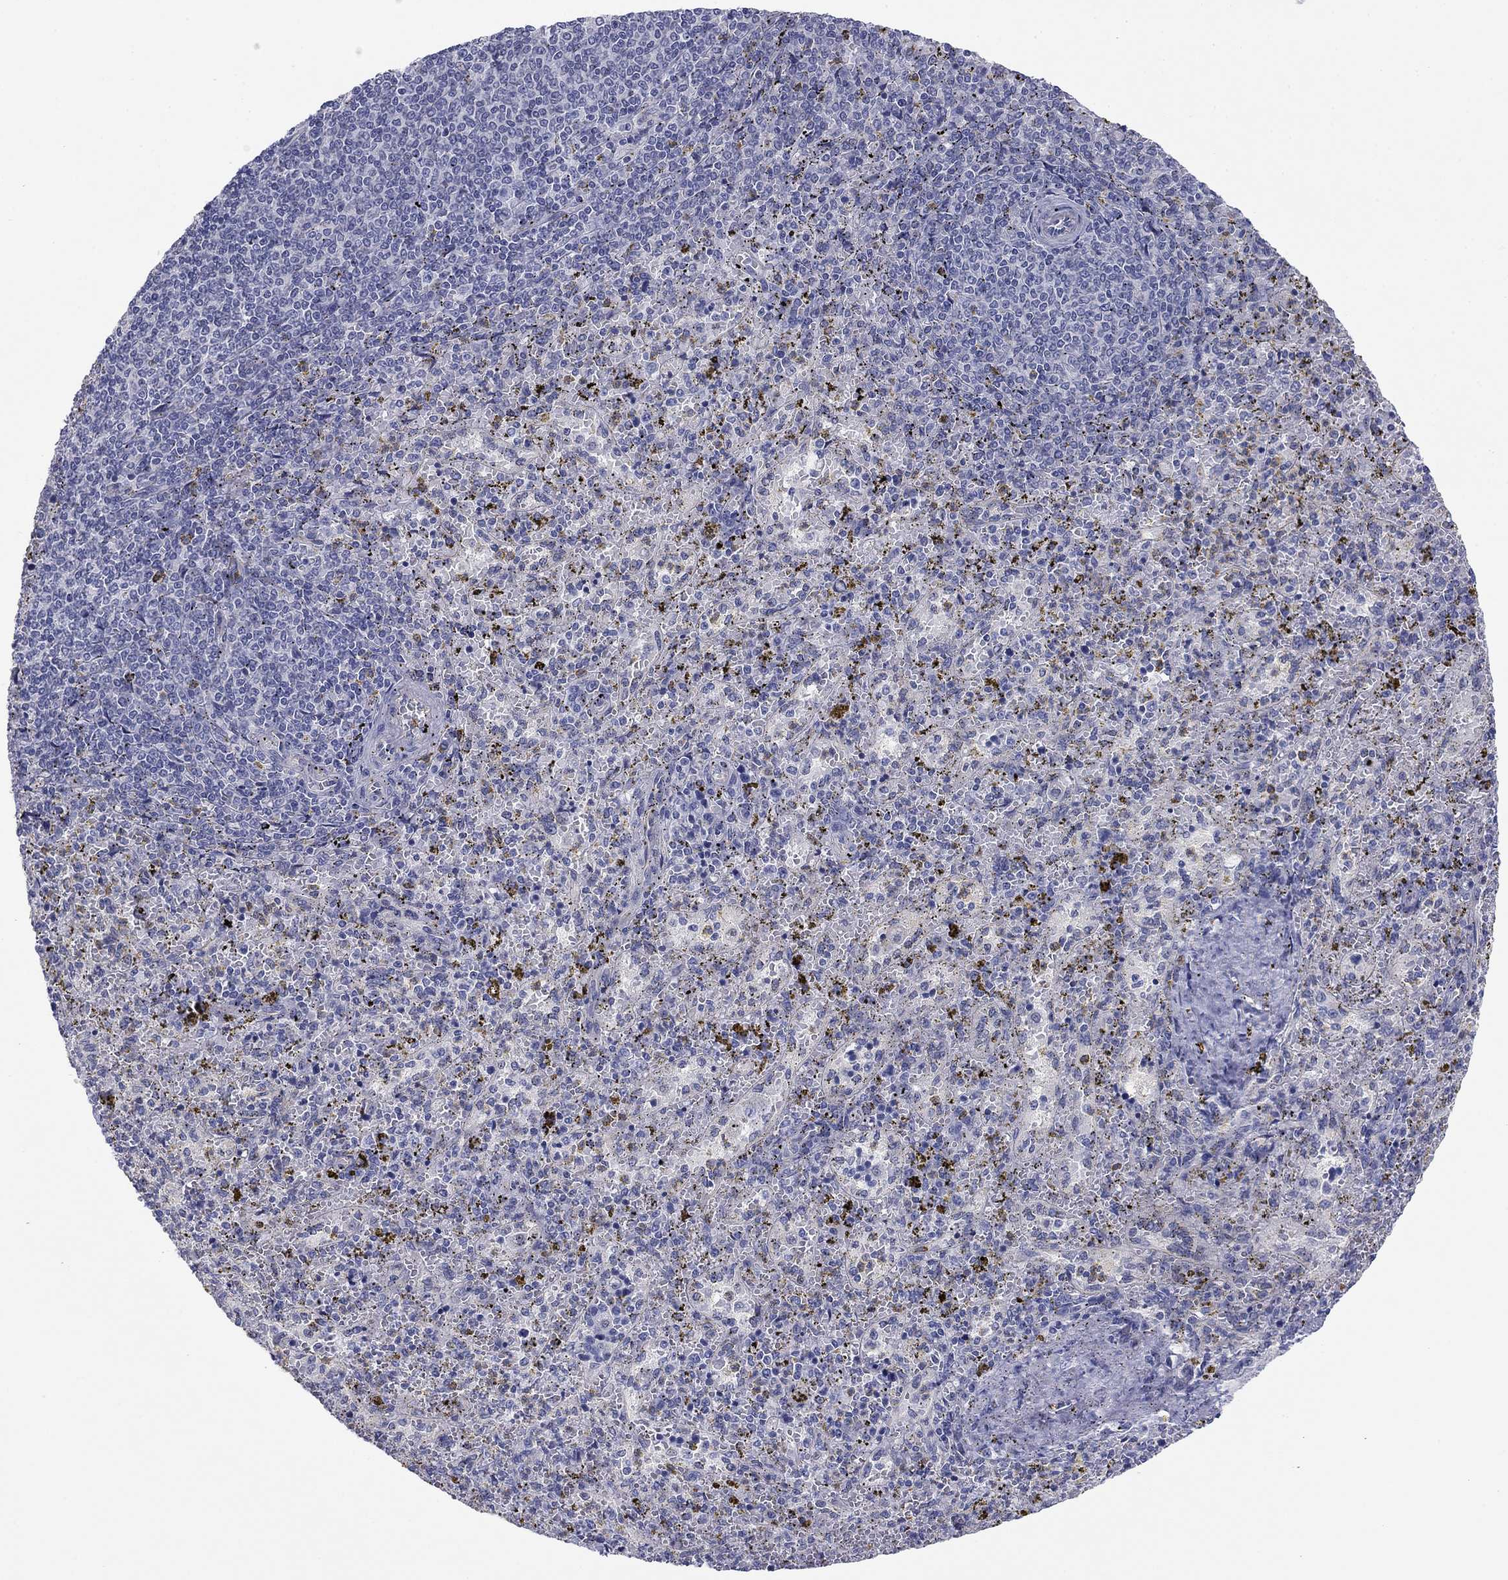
{"staining": {"intensity": "negative", "quantity": "none", "location": "none"}, "tissue": "spleen", "cell_type": "Cells in red pulp", "image_type": "normal", "snomed": [{"axis": "morphology", "description": "Normal tissue, NOS"}, {"axis": "topography", "description": "Spleen"}], "caption": "The photomicrograph exhibits no significant expression in cells in red pulp of spleen.", "gene": "SEPTIN3", "patient": {"sex": "female", "age": 50}}